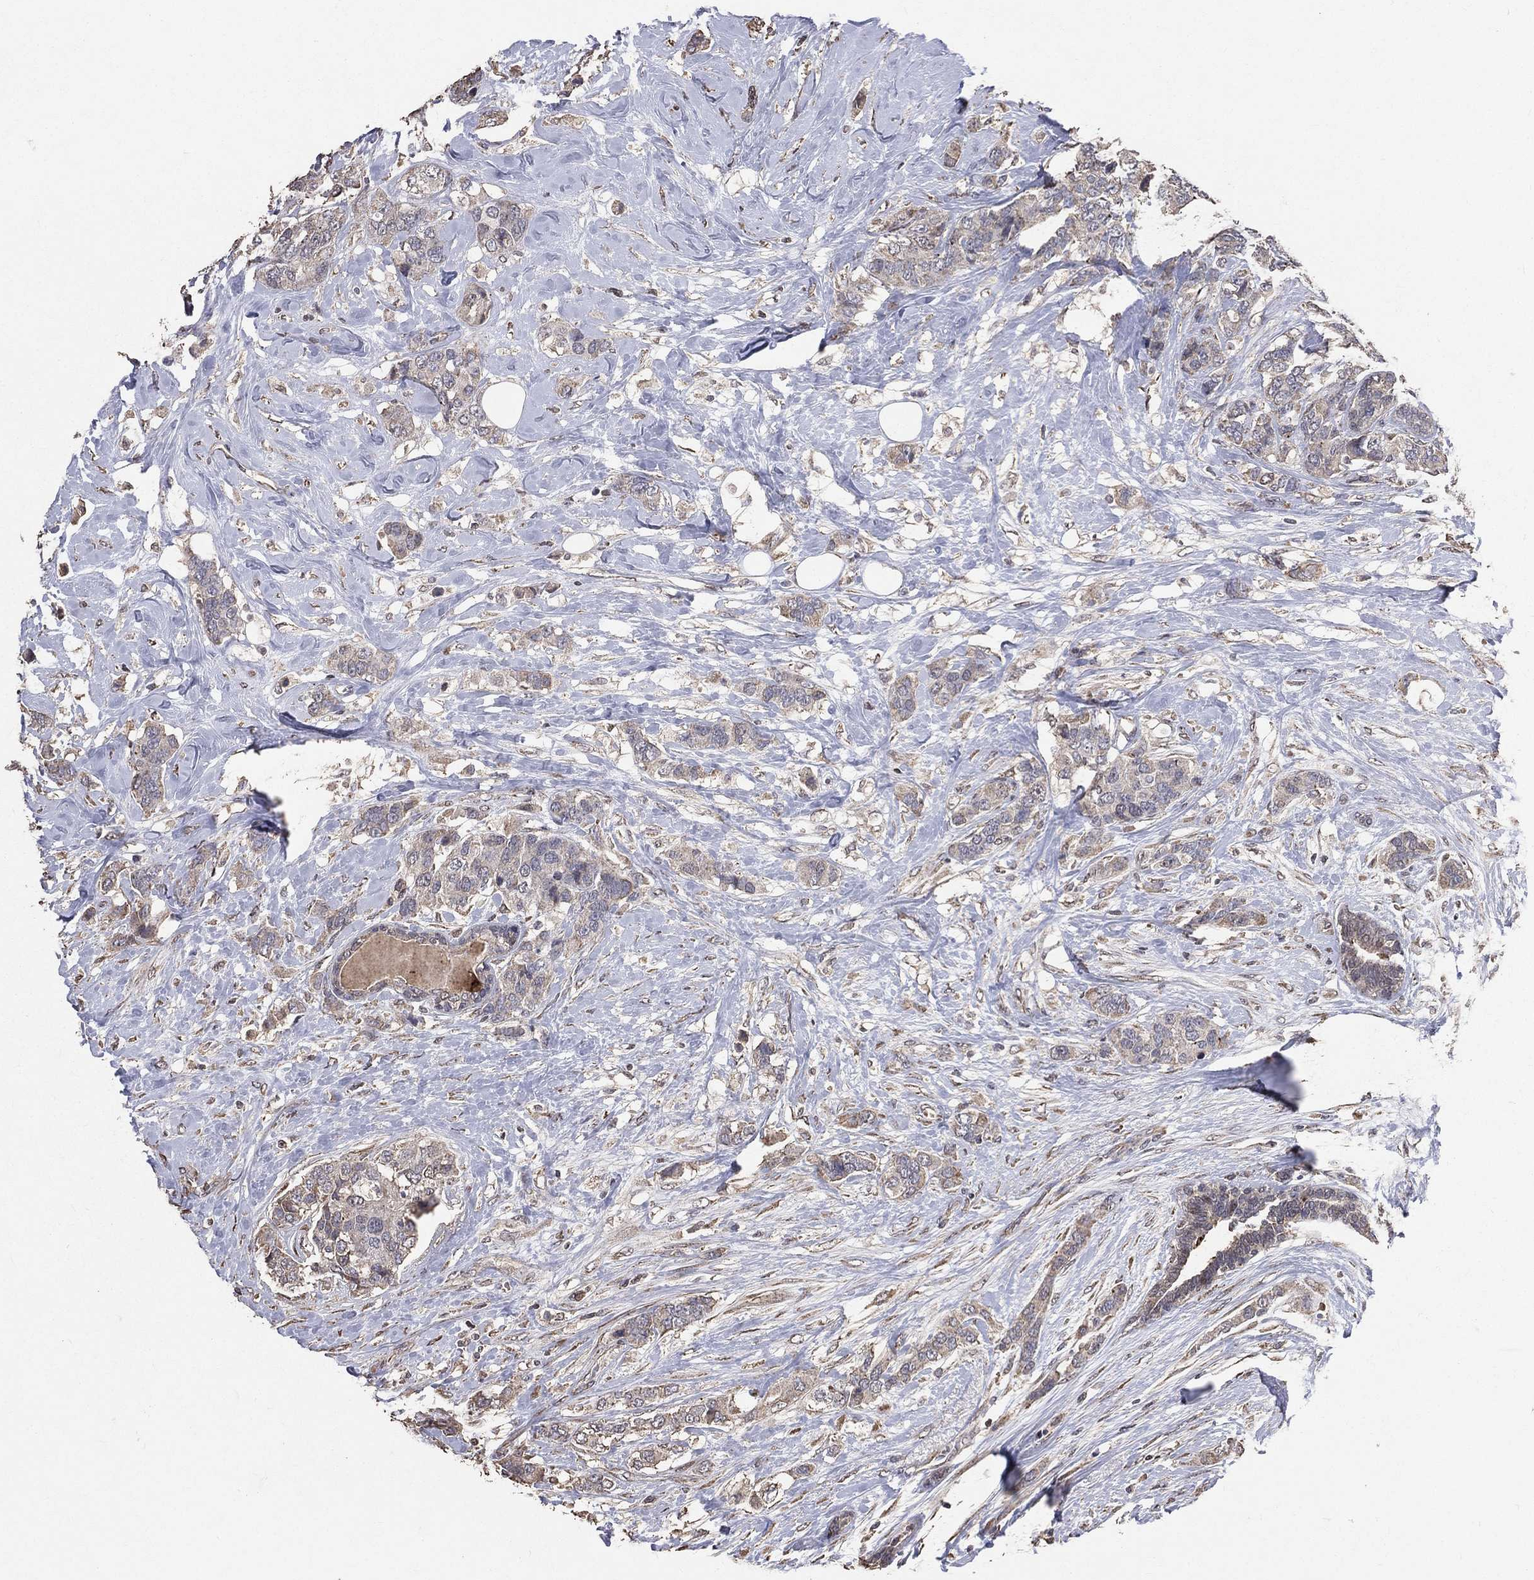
{"staining": {"intensity": "negative", "quantity": "none", "location": "none"}, "tissue": "breast cancer", "cell_type": "Tumor cells", "image_type": "cancer", "snomed": [{"axis": "morphology", "description": "Lobular carcinoma"}, {"axis": "topography", "description": "Breast"}], "caption": "DAB (3,3'-diaminobenzidine) immunohistochemical staining of breast lobular carcinoma exhibits no significant positivity in tumor cells. (Stains: DAB IHC with hematoxylin counter stain, Microscopy: brightfield microscopy at high magnification).", "gene": "LY6K", "patient": {"sex": "female", "age": 59}}